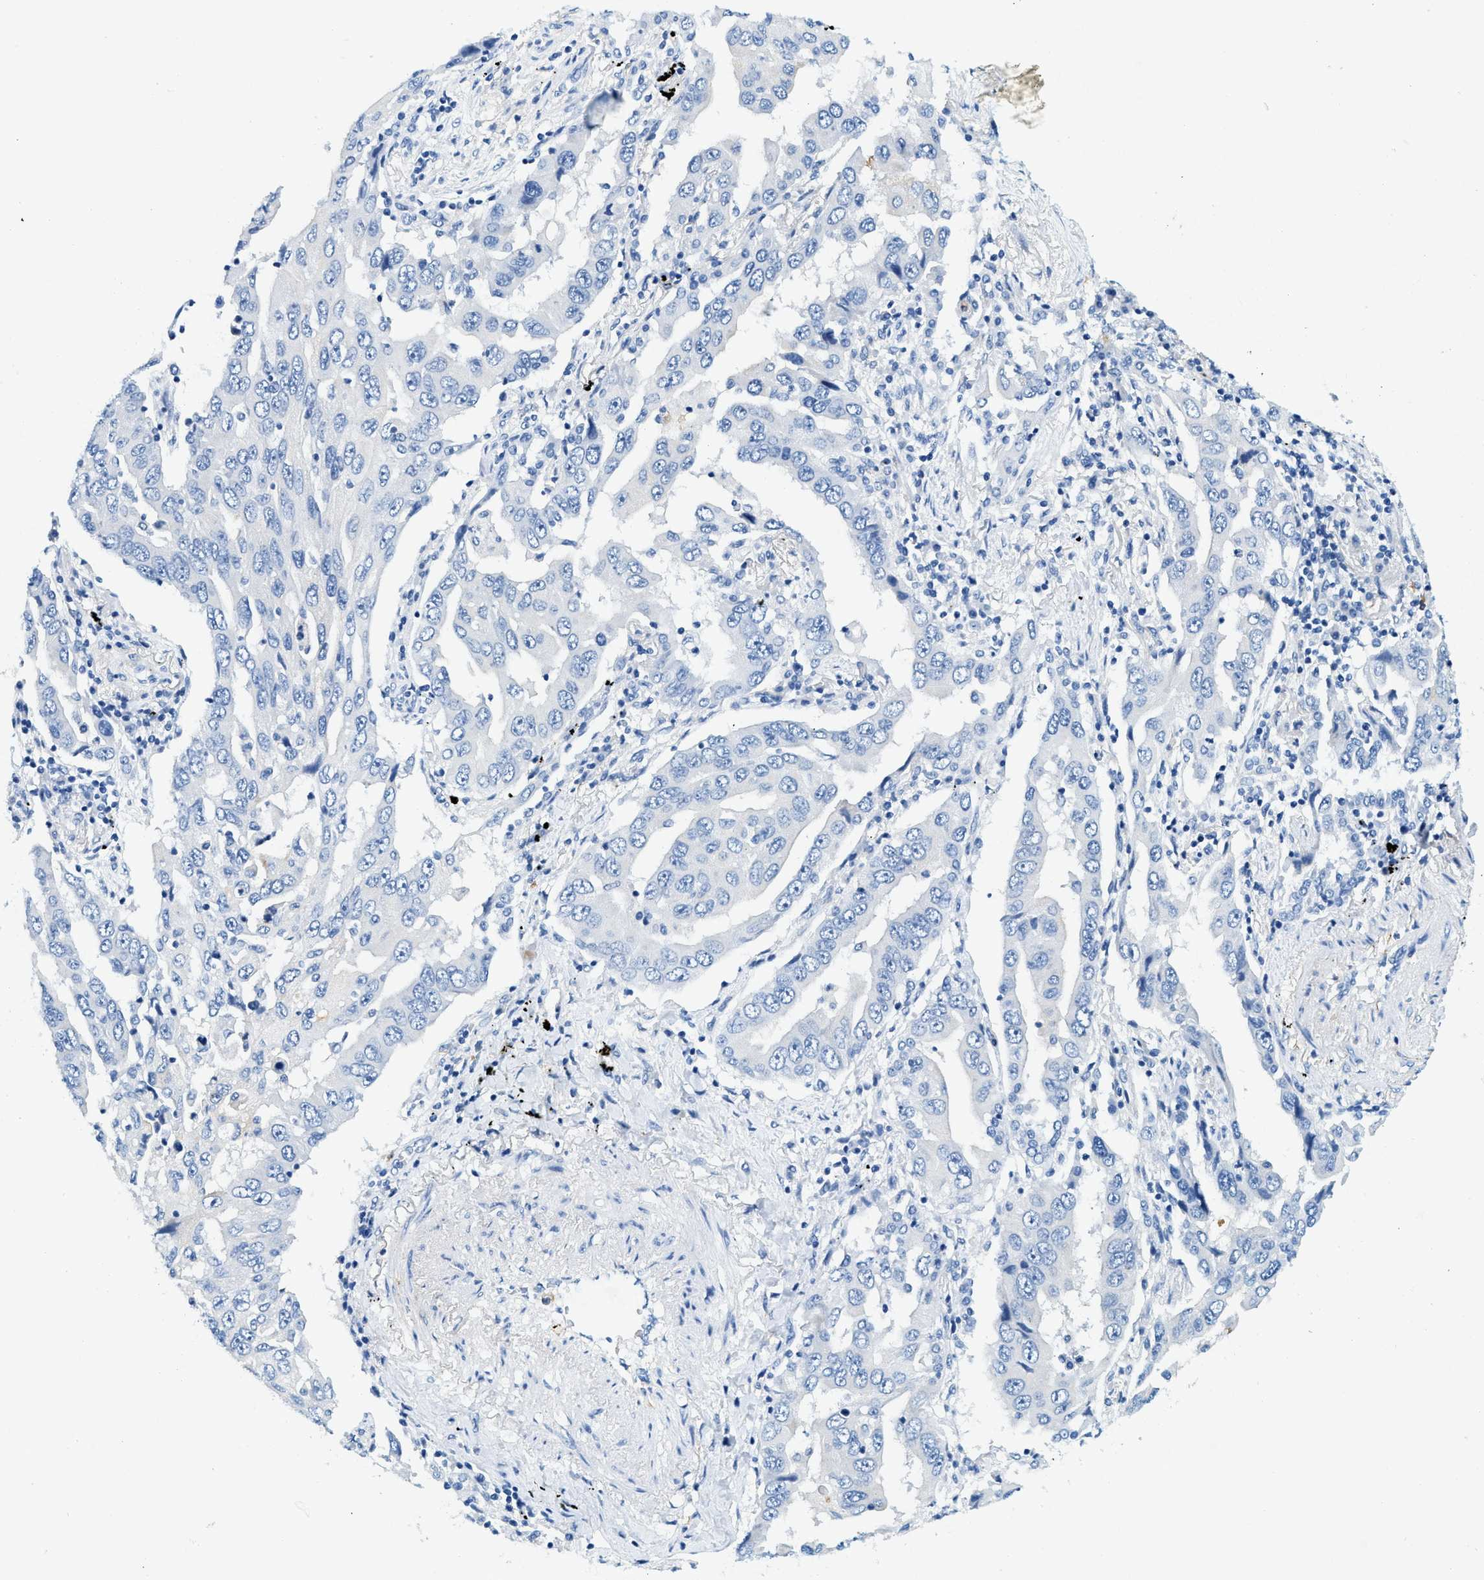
{"staining": {"intensity": "negative", "quantity": "none", "location": "none"}, "tissue": "lung cancer", "cell_type": "Tumor cells", "image_type": "cancer", "snomed": [{"axis": "morphology", "description": "Adenocarcinoma, NOS"}, {"axis": "topography", "description": "Lung"}], "caption": "Immunohistochemical staining of lung adenocarcinoma shows no significant staining in tumor cells. Nuclei are stained in blue.", "gene": "ZDHHC13", "patient": {"sex": "female", "age": 65}}